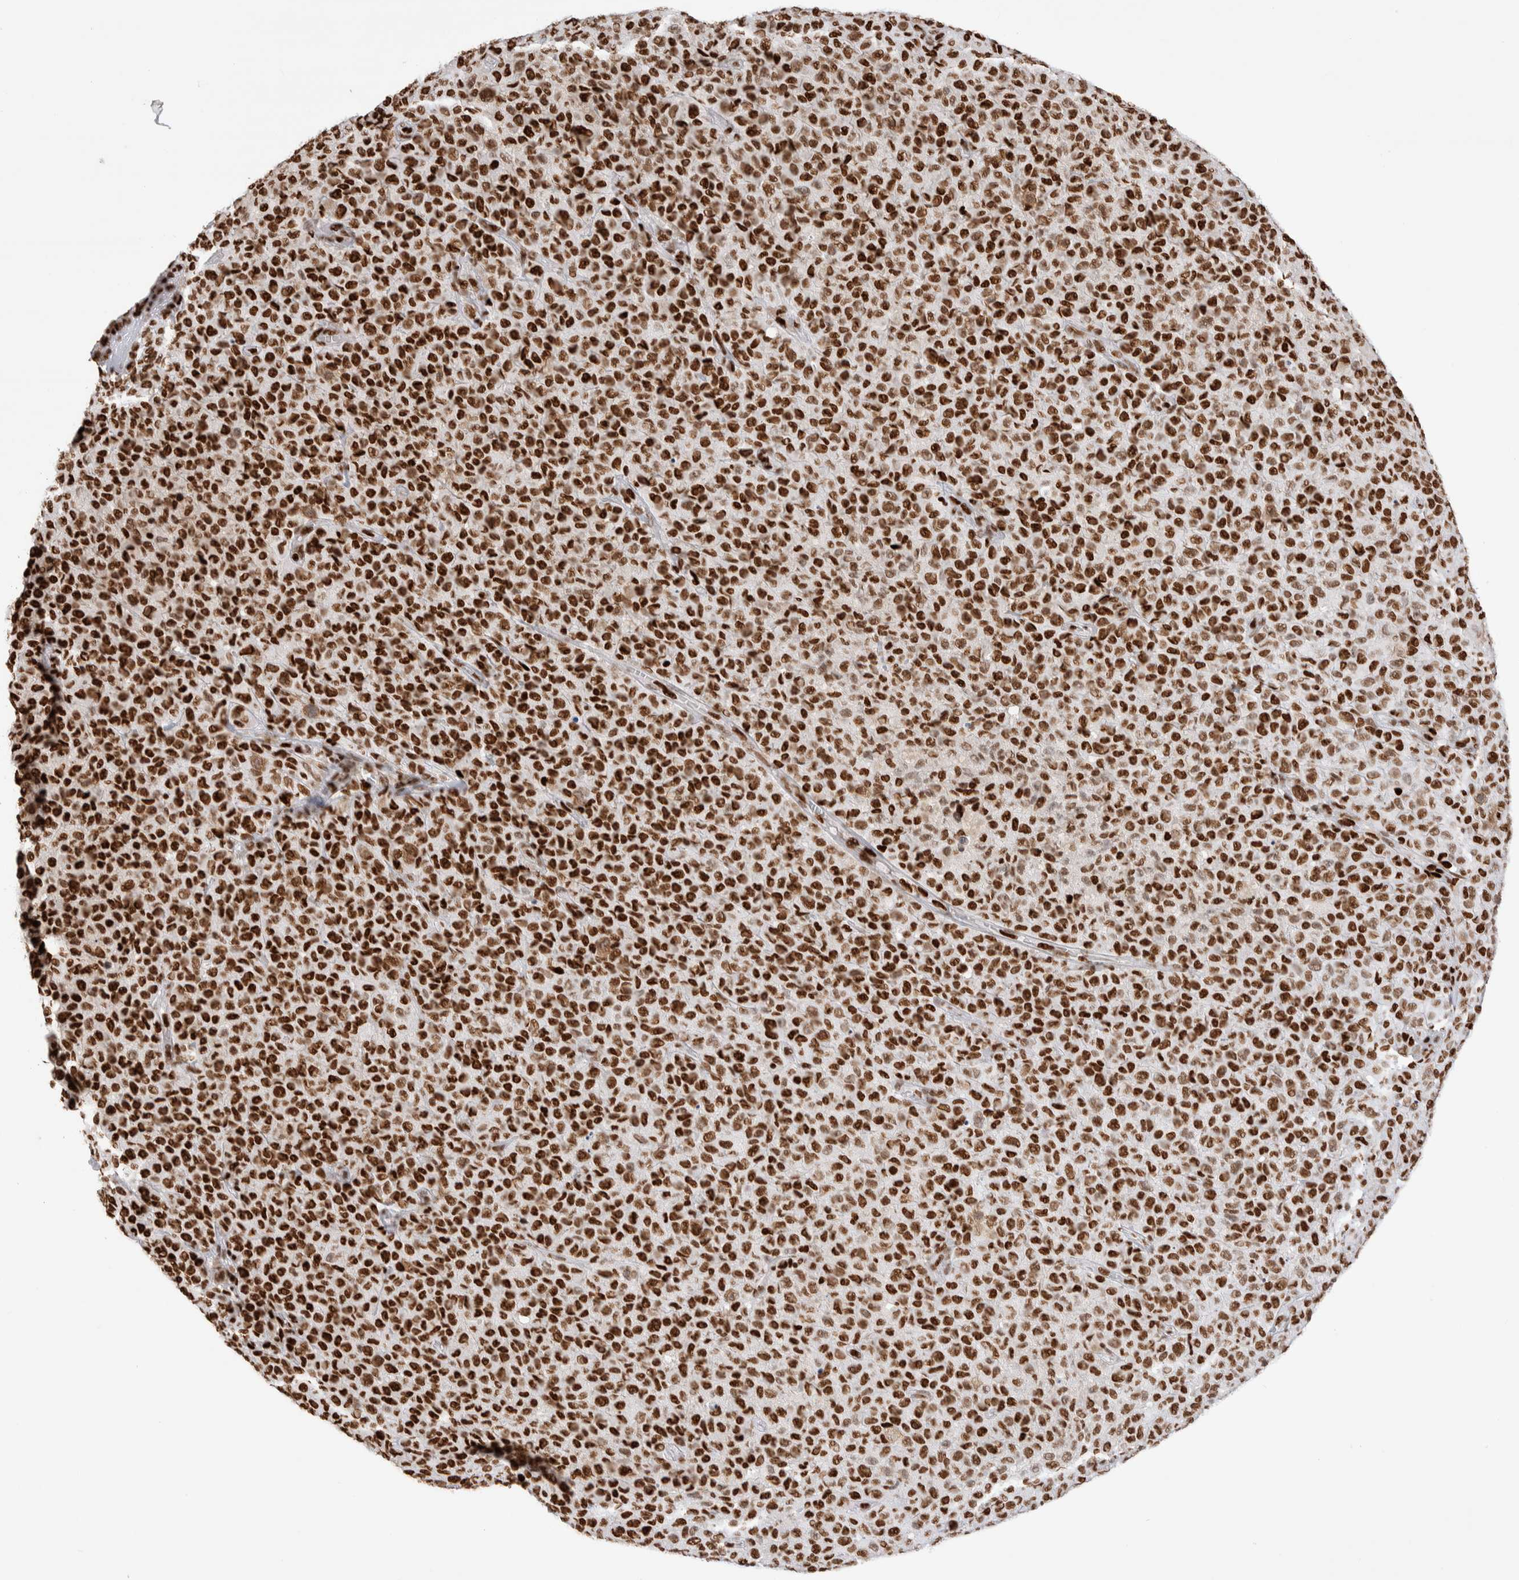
{"staining": {"intensity": "strong", "quantity": ">75%", "location": "nuclear"}, "tissue": "melanoma", "cell_type": "Tumor cells", "image_type": "cancer", "snomed": [{"axis": "morphology", "description": "Malignant melanoma, NOS"}, {"axis": "topography", "description": "Skin"}], "caption": "Immunohistochemistry of melanoma displays high levels of strong nuclear expression in about >75% of tumor cells.", "gene": "RNASEK-C17orf49", "patient": {"sex": "female", "age": 82}}